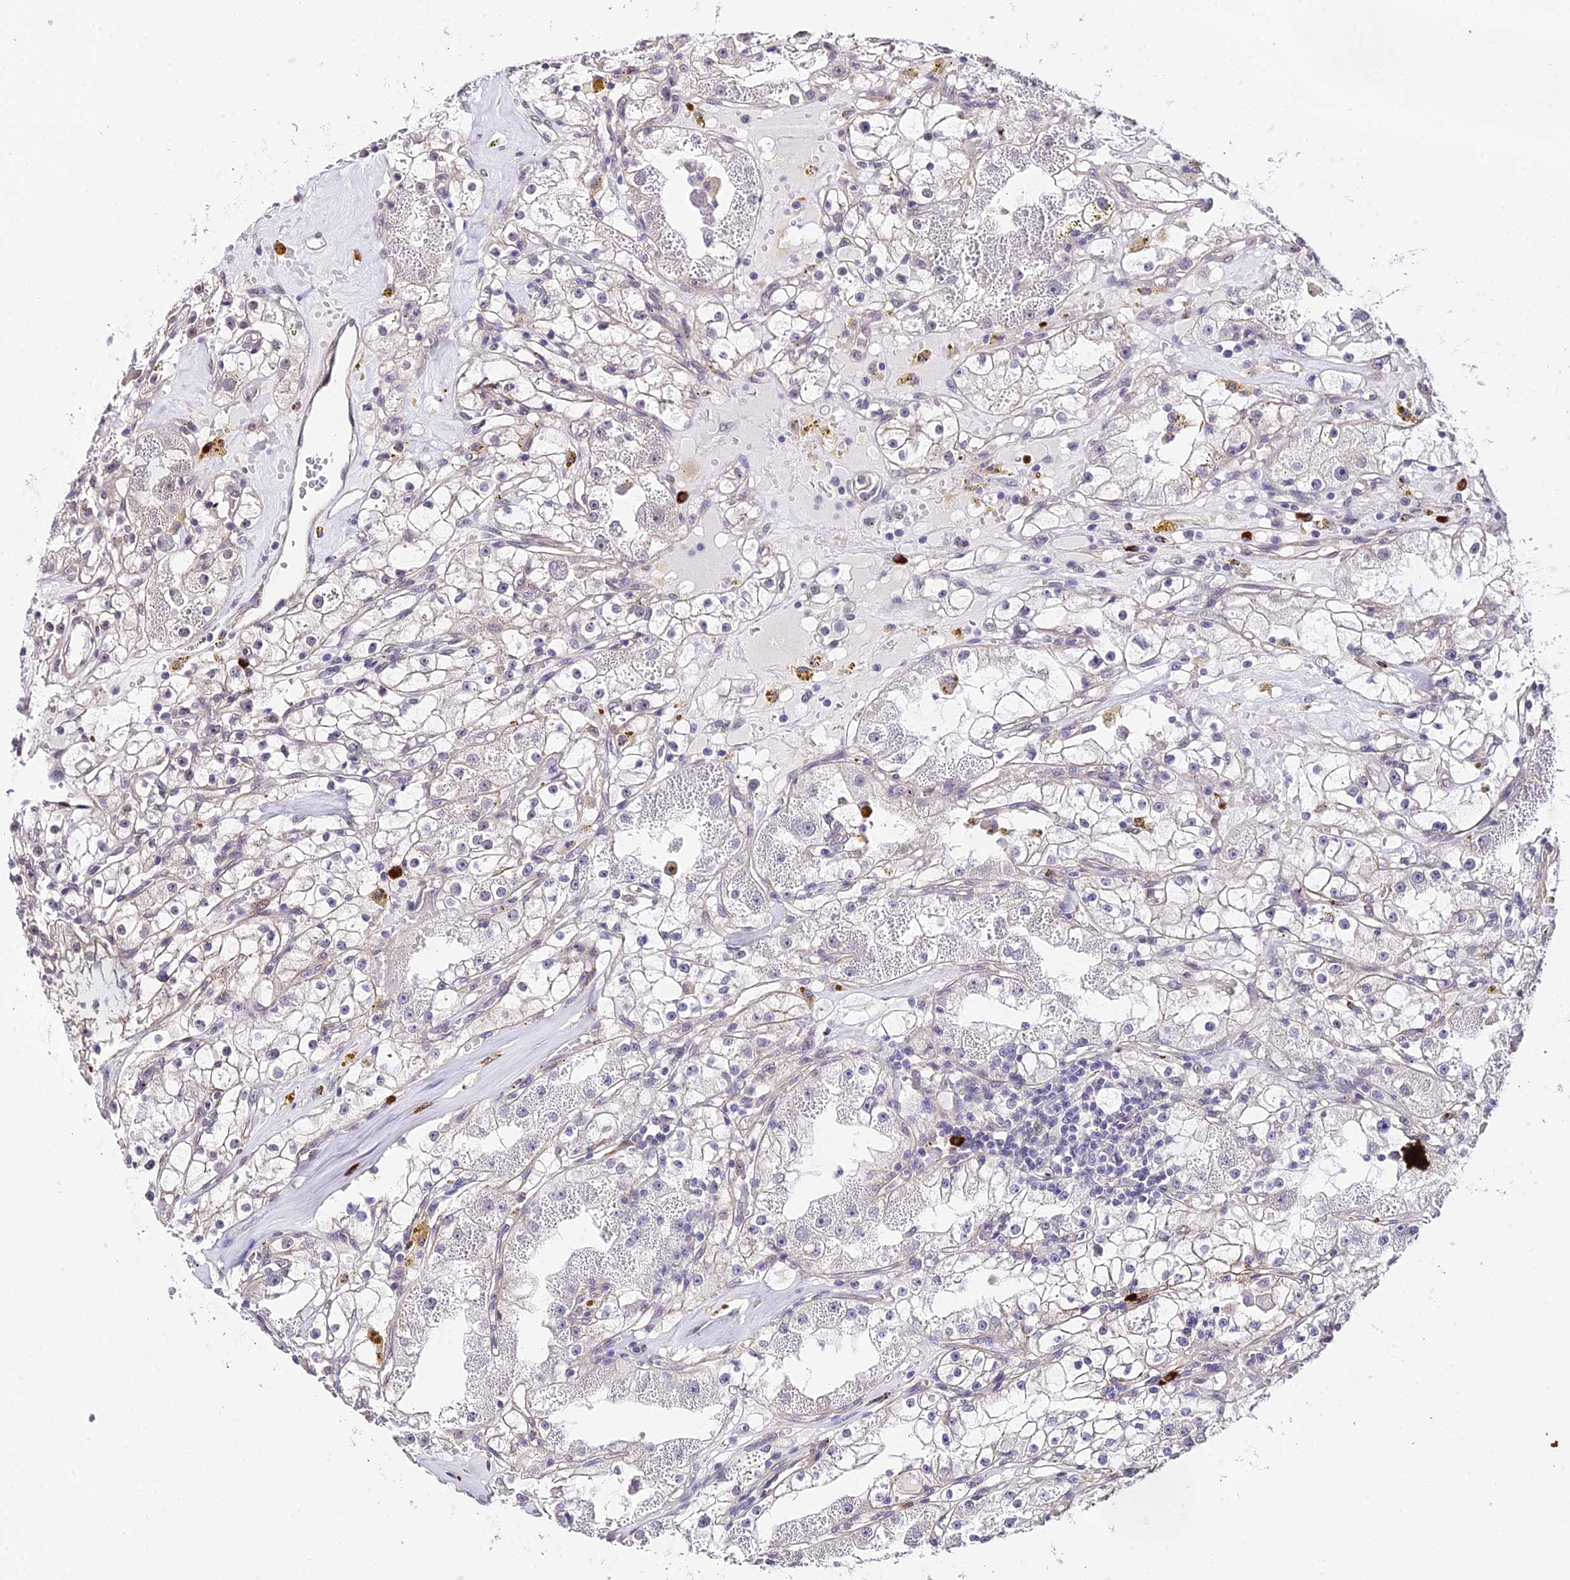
{"staining": {"intensity": "negative", "quantity": "none", "location": "none"}, "tissue": "renal cancer", "cell_type": "Tumor cells", "image_type": "cancer", "snomed": [{"axis": "morphology", "description": "Adenocarcinoma, NOS"}, {"axis": "topography", "description": "Kidney"}], "caption": "The micrograph reveals no staining of tumor cells in adenocarcinoma (renal). (Stains: DAB immunohistochemistry with hematoxylin counter stain, Microscopy: brightfield microscopy at high magnification).", "gene": "POLR2I", "patient": {"sex": "male", "age": 56}}